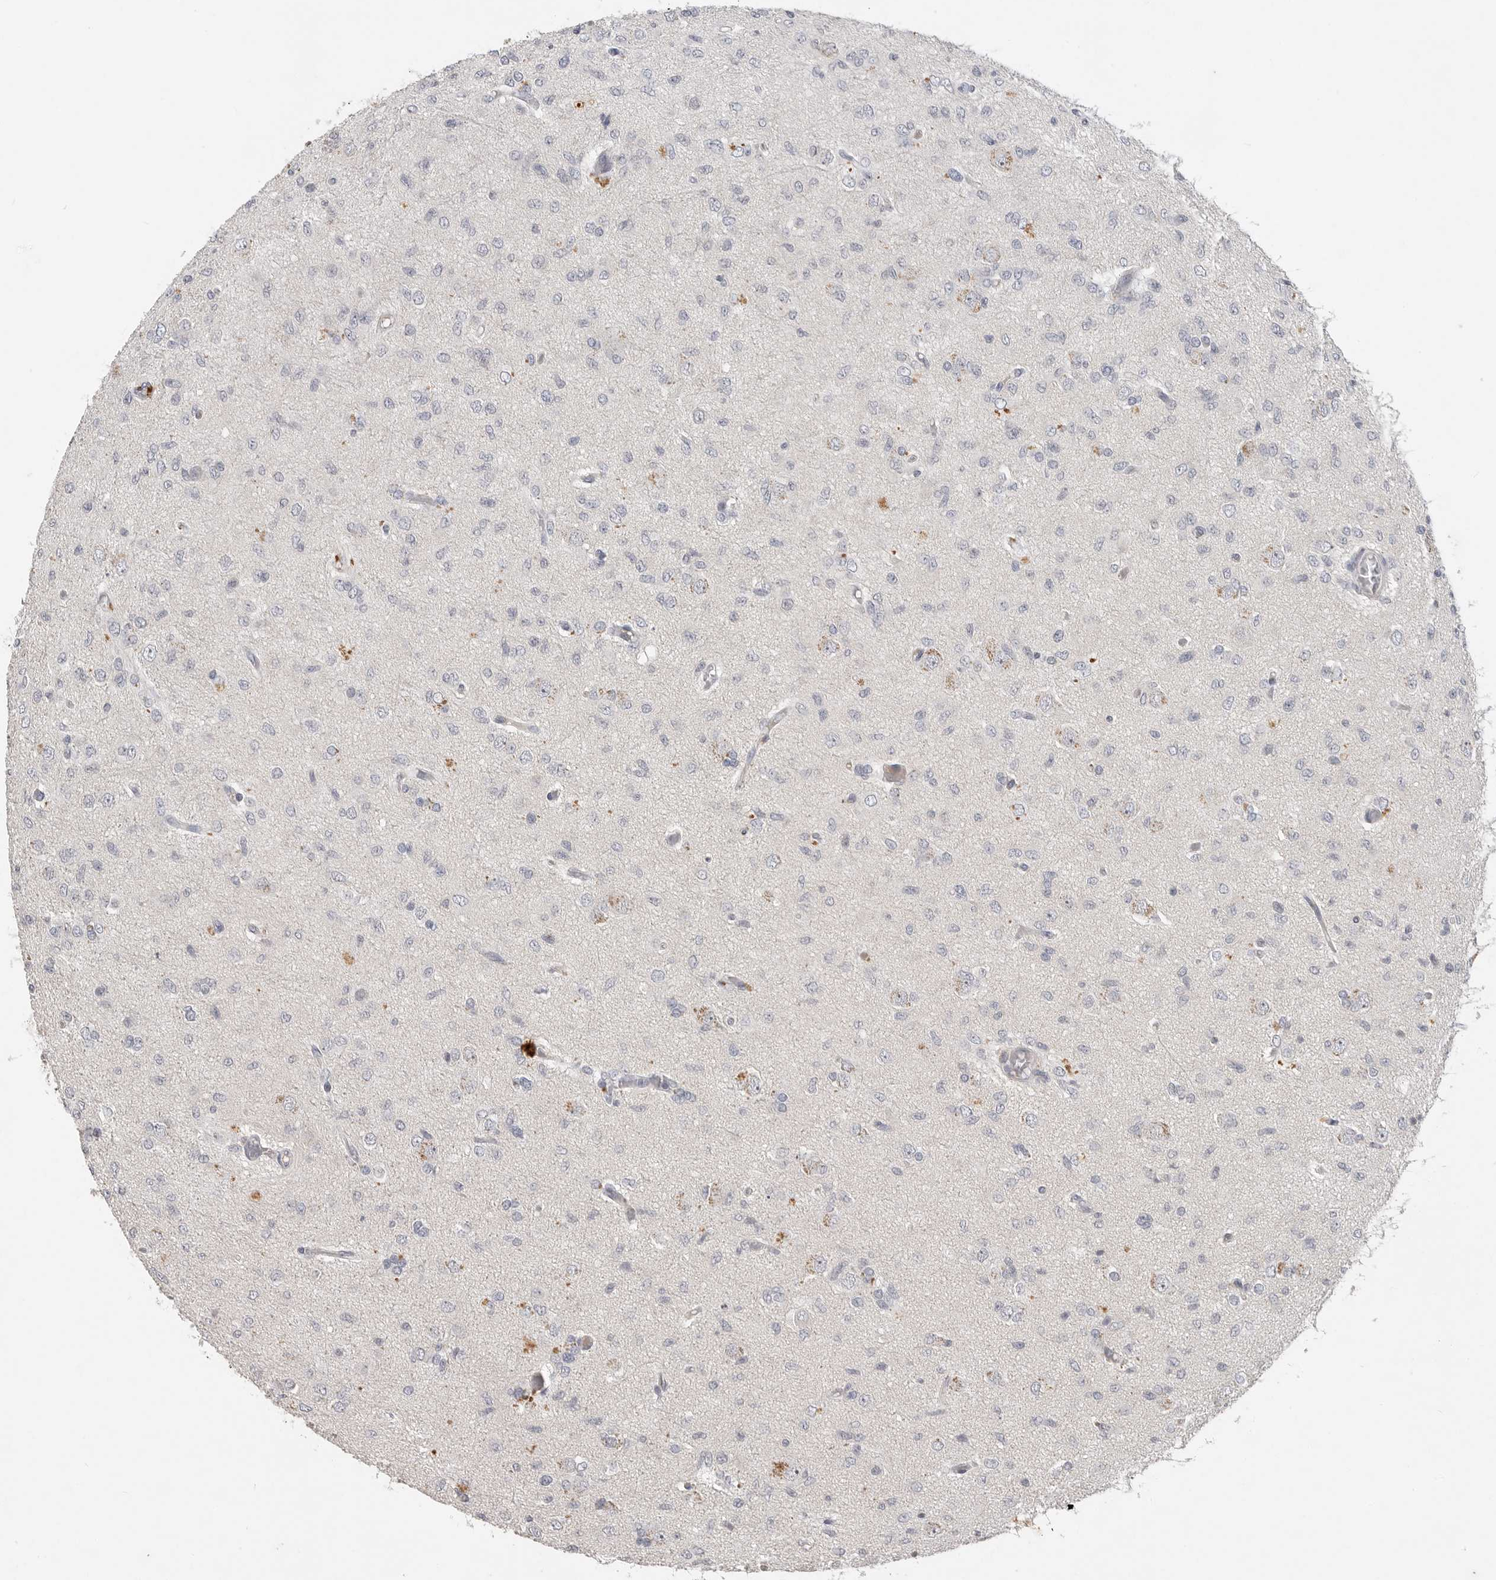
{"staining": {"intensity": "negative", "quantity": "none", "location": "none"}, "tissue": "glioma", "cell_type": "Tumor cells", "image_type": "cancer", "snomed": [{"axis": "morphology", "description": "Glioma, malignant, High grade"}, {"axis": "topography", "description": "Brain"}], "caption": "Protein analysis of malignant glioma (high-grade) exhibits no significant expression in tumor cells. (Immunohistochemistry, brightfield microscopy, high magnification).", "gene": "ITGAD", "patient": {"sex": "female", "age": 59}}